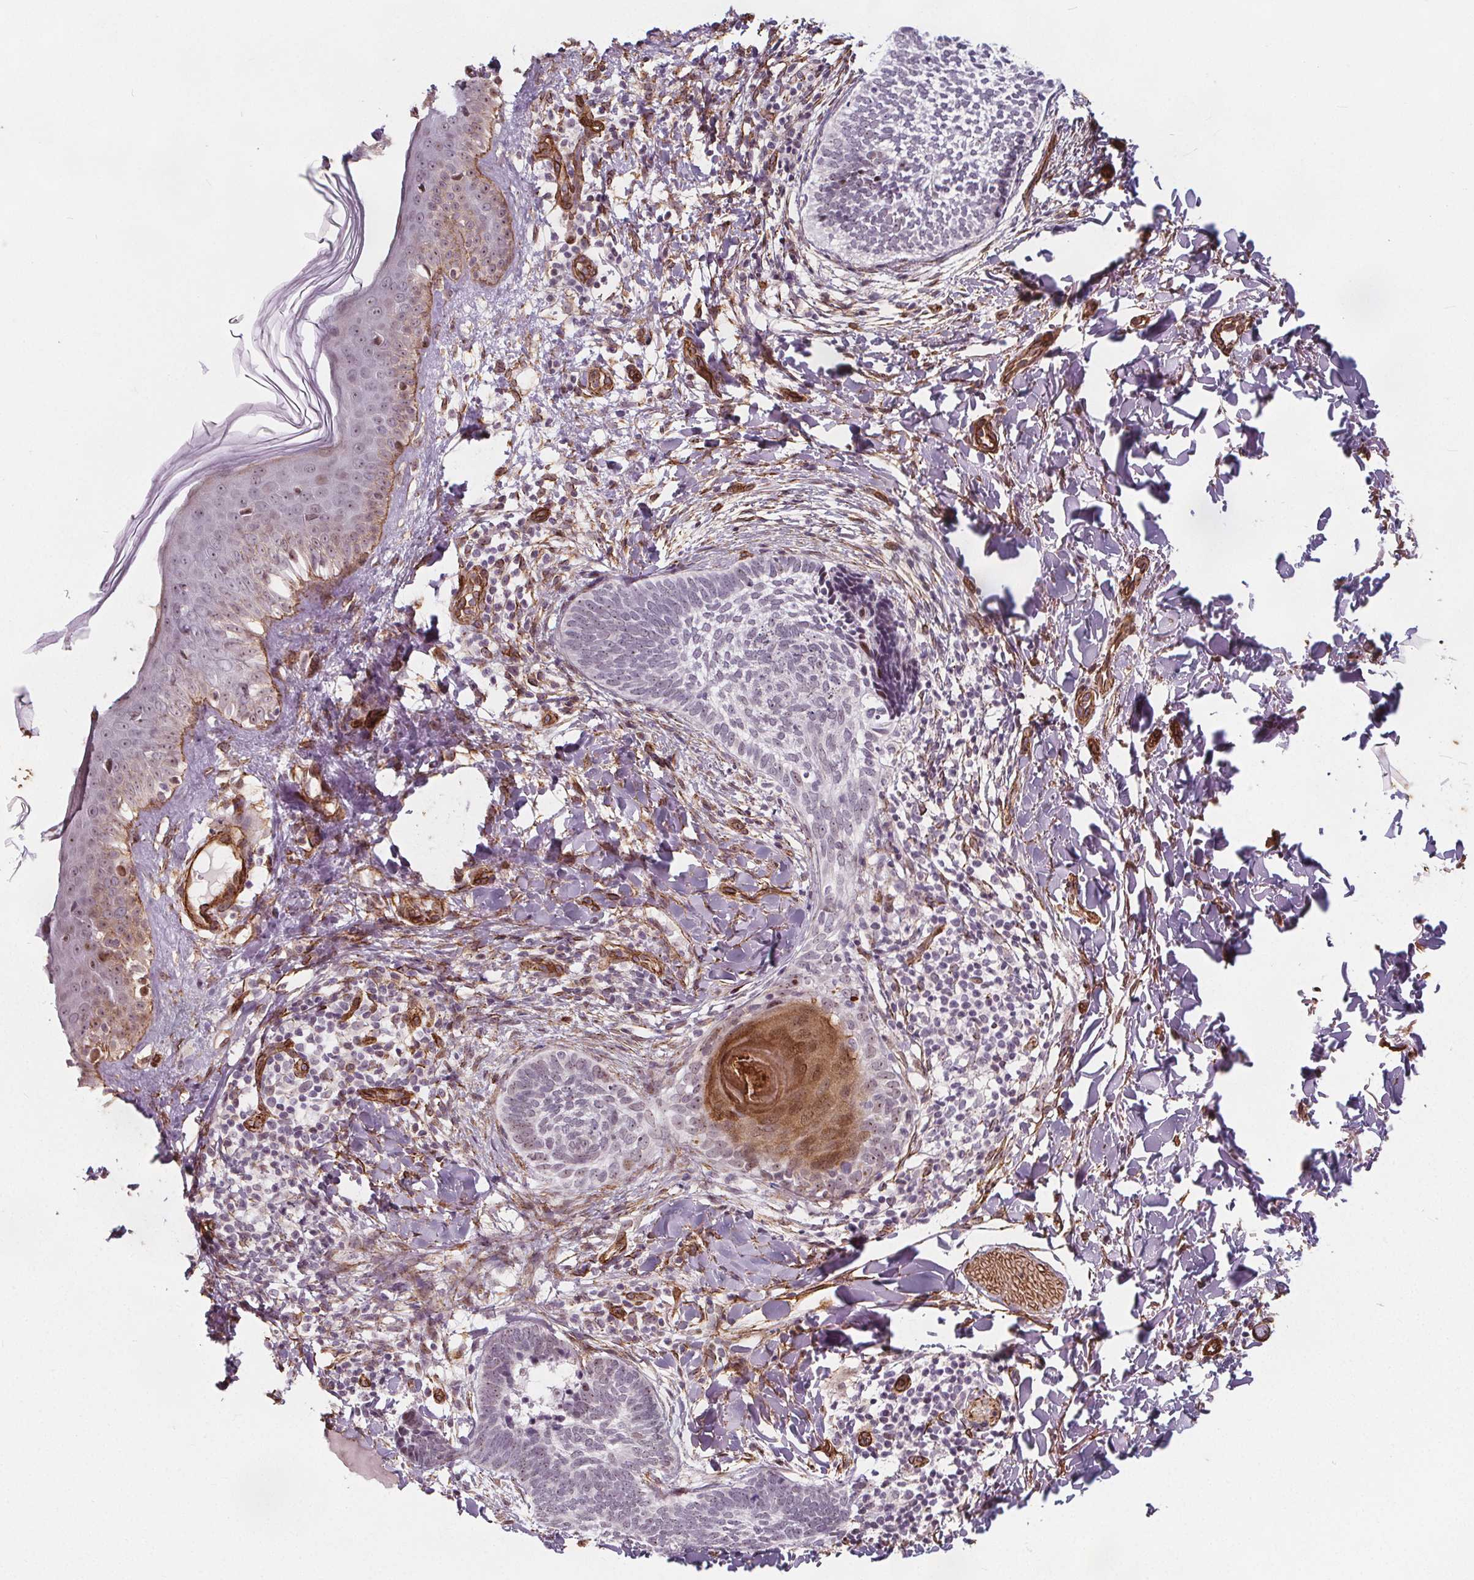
{"staining": {"intensity": "negative", "quantity": "none", "location": "none"}, "tissue": "skin cancer", "cell_type": "Tumor cells", "image_type": "cancer", "snomed": [{"axis": "morphology", "description": "Normal tissue, NOS"}, {"axis": "morphology", "description": "Basal cell carcinoma"}, {"axis": "topography", "description": "Skin"}], "caption": "Histopathology image shows no protein positivity in tumor cells of basal cell carcinoma (skin) tissue. (DAB (3,3'-diaminobenzidine) immunohistochemistry (IHC), high magnification).", "gene": "HAS1", "patient": {"sex": "male", "age": 46}}